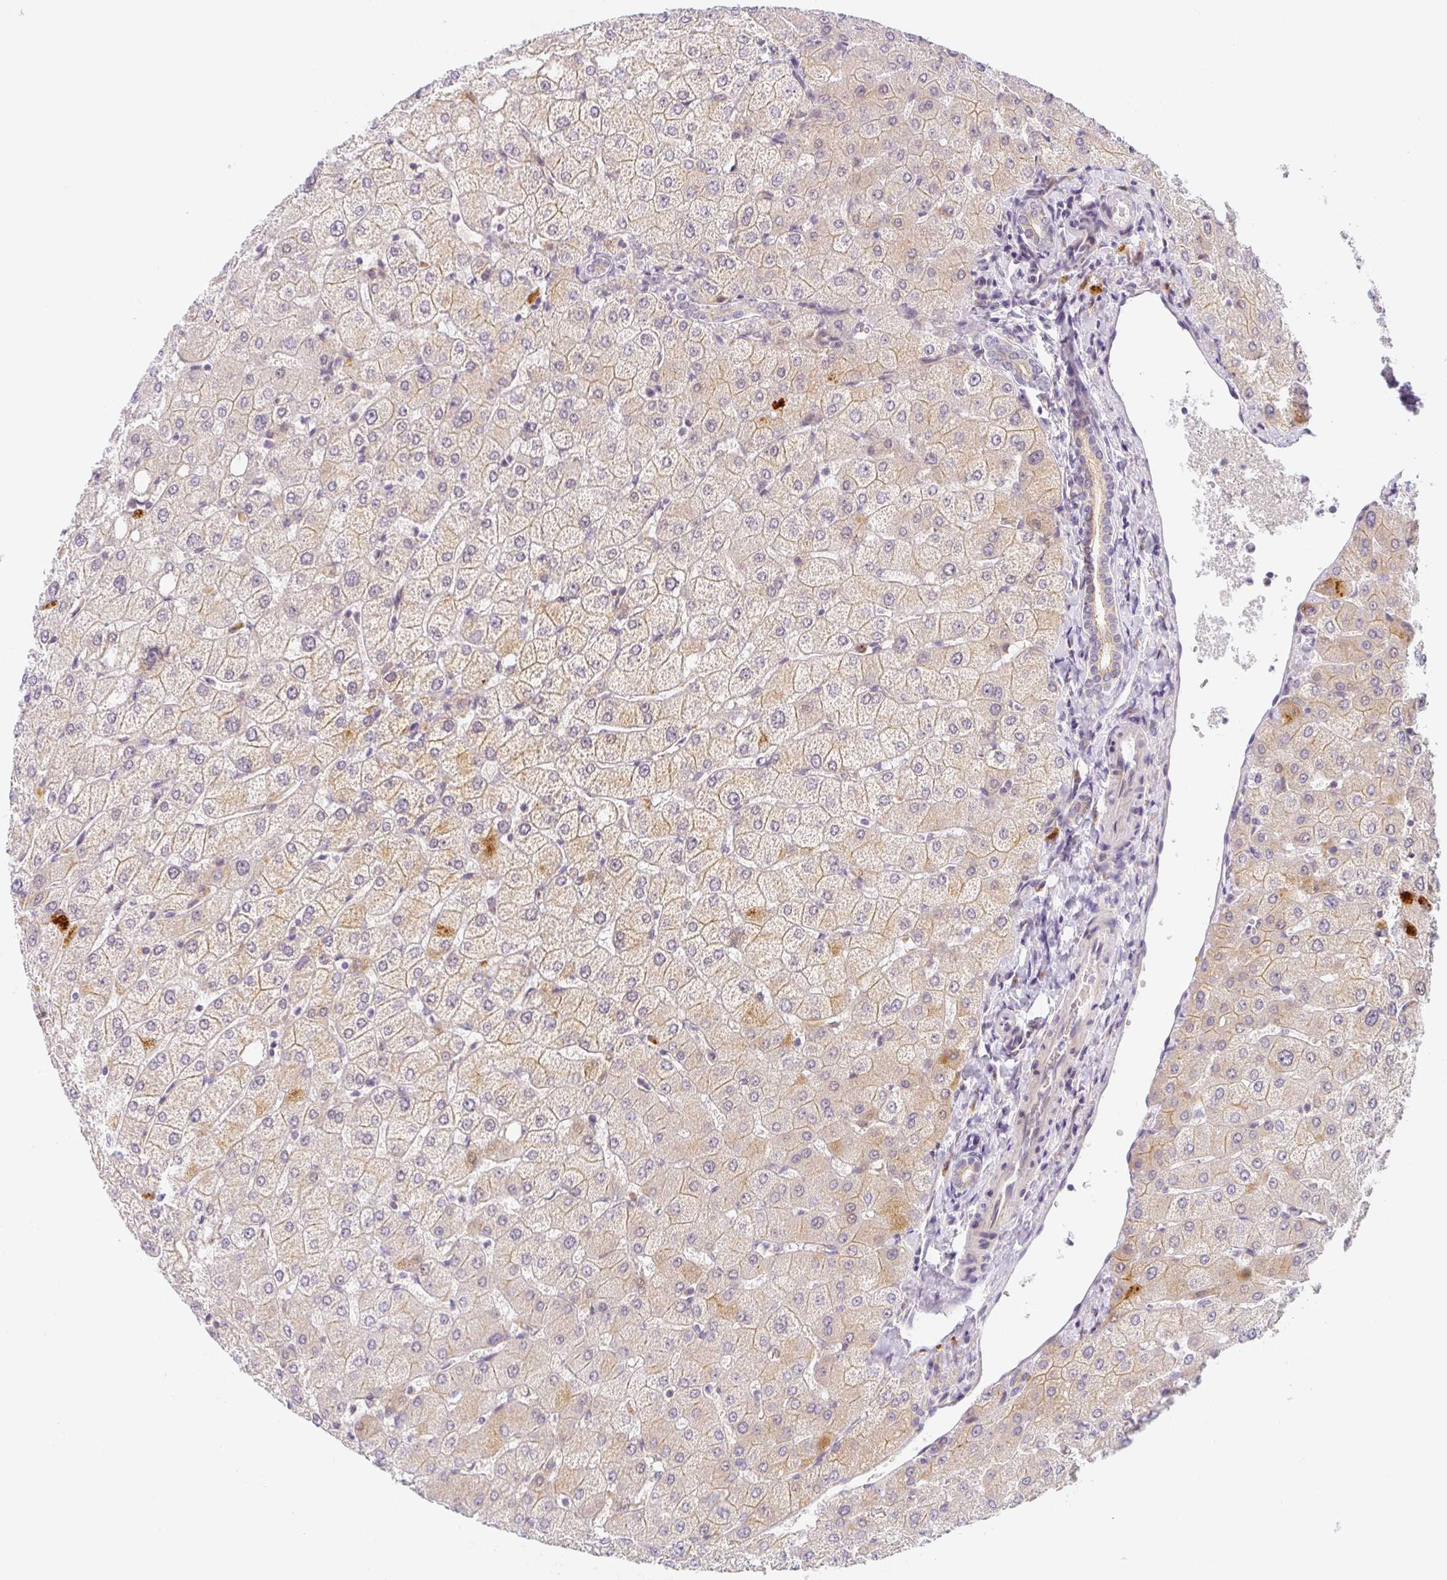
{"staining": {"intensity": "weak", "quantity": ">75%", "location": "cytoplasmic/membranous"}, "tissue": "liver", "cell_type": "Cholangiocytes", "image_type": "normal", "snomed": [{"axis": "morphology", "description": "Normal tissue, NOS"}, {"axis": "topography", "description": "Liver"}], "caption": "Immunohistochemistry (IHC) histopathology image of normal liver stained for a protein (brown), which shows low levels of weak cytoplasmic/membranous positivity in about >75% of cholangiocytes.", "gene": "TMEM86A", "patient": {"sex": "female", "age": 54}}